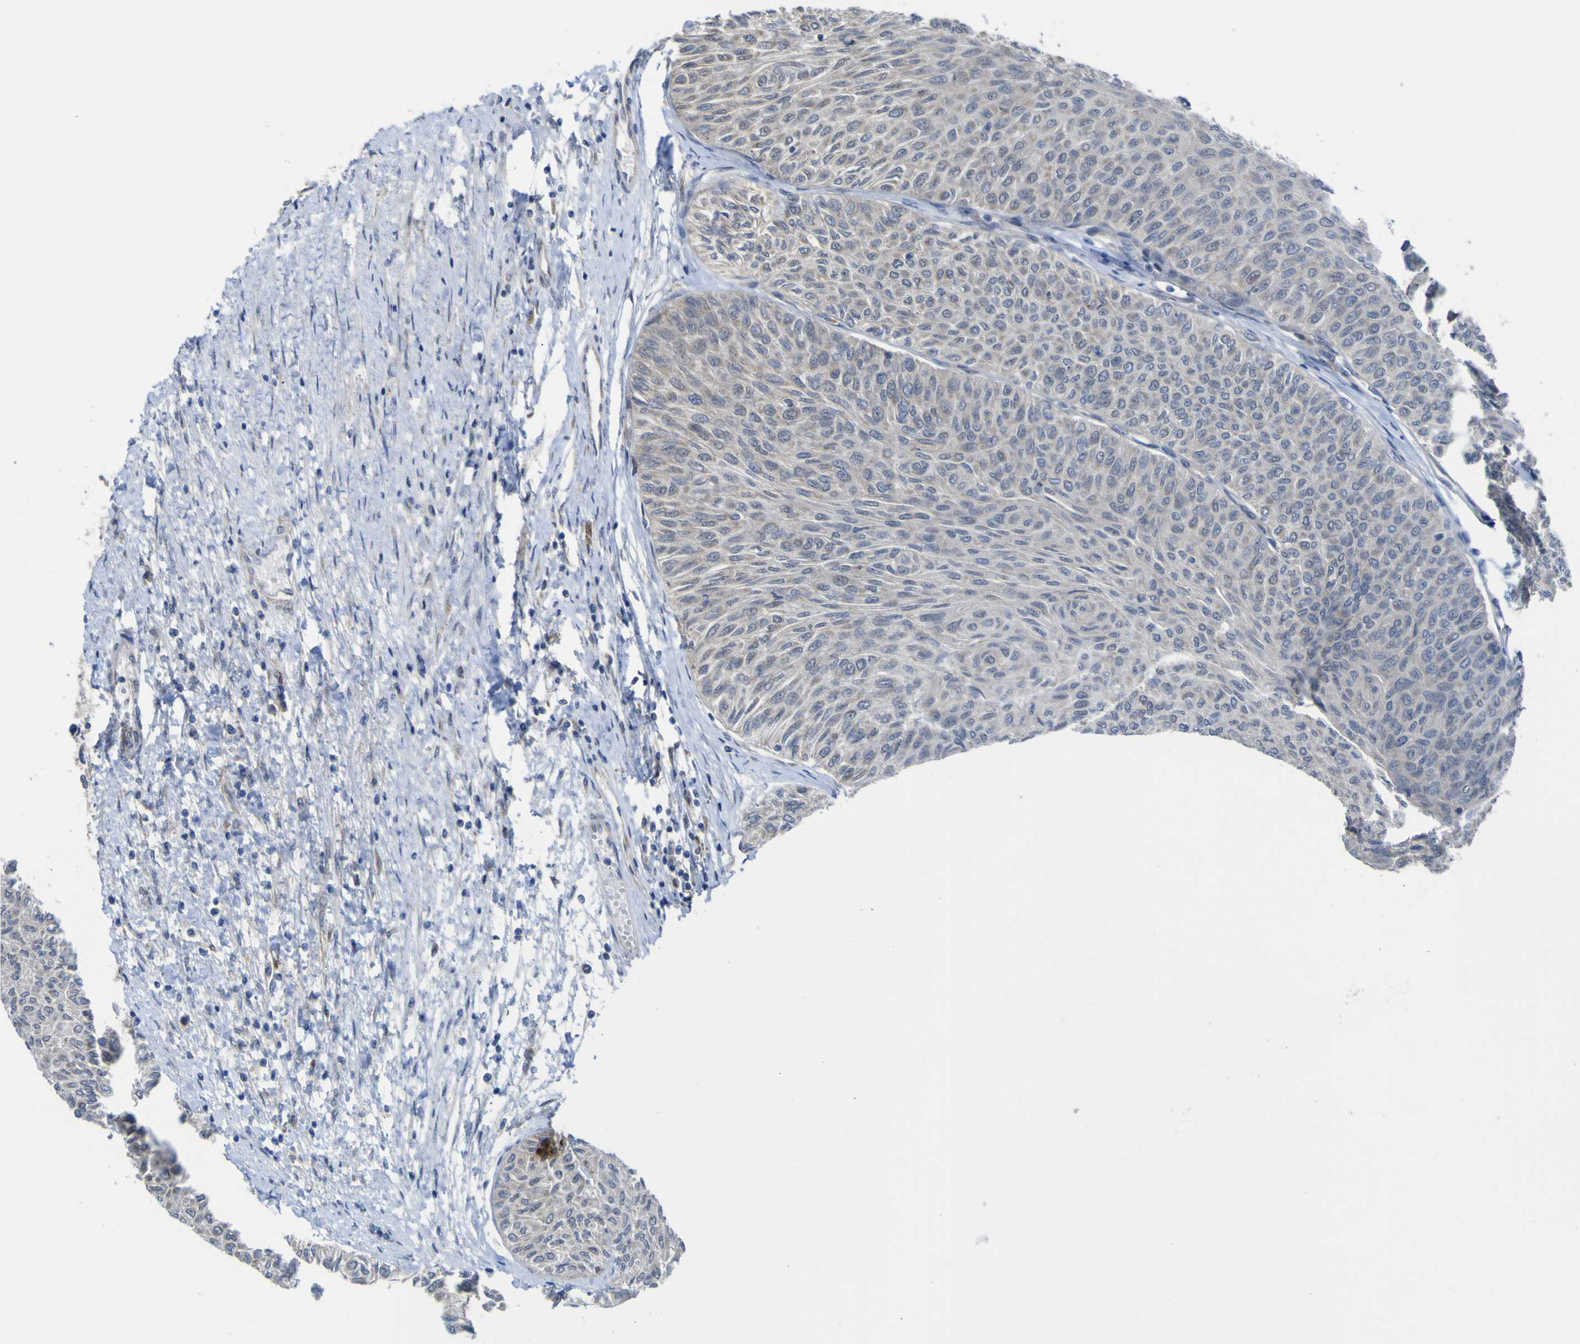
{"staining": {"intensity": "negative", "quantity": "none", "location": "none"}, "tissue": "urothelial cancer", "cell_type": "Tumor cells", "image_type": "cancer", "snomed": [{"axis": "morphology", "description": "Urothelial carcinoma, Low grade"}, {"axis": "topography", "description": "Urinary bladder"}], "caption": "Immunohistochemistry (IHC) micrograph of human urothelial cancer stained for a protein (brown), which demonstrates no positivity in tumor cells.", "gene": "TNFRSF11A", "patient": {"sex": "male", "age": 78}}